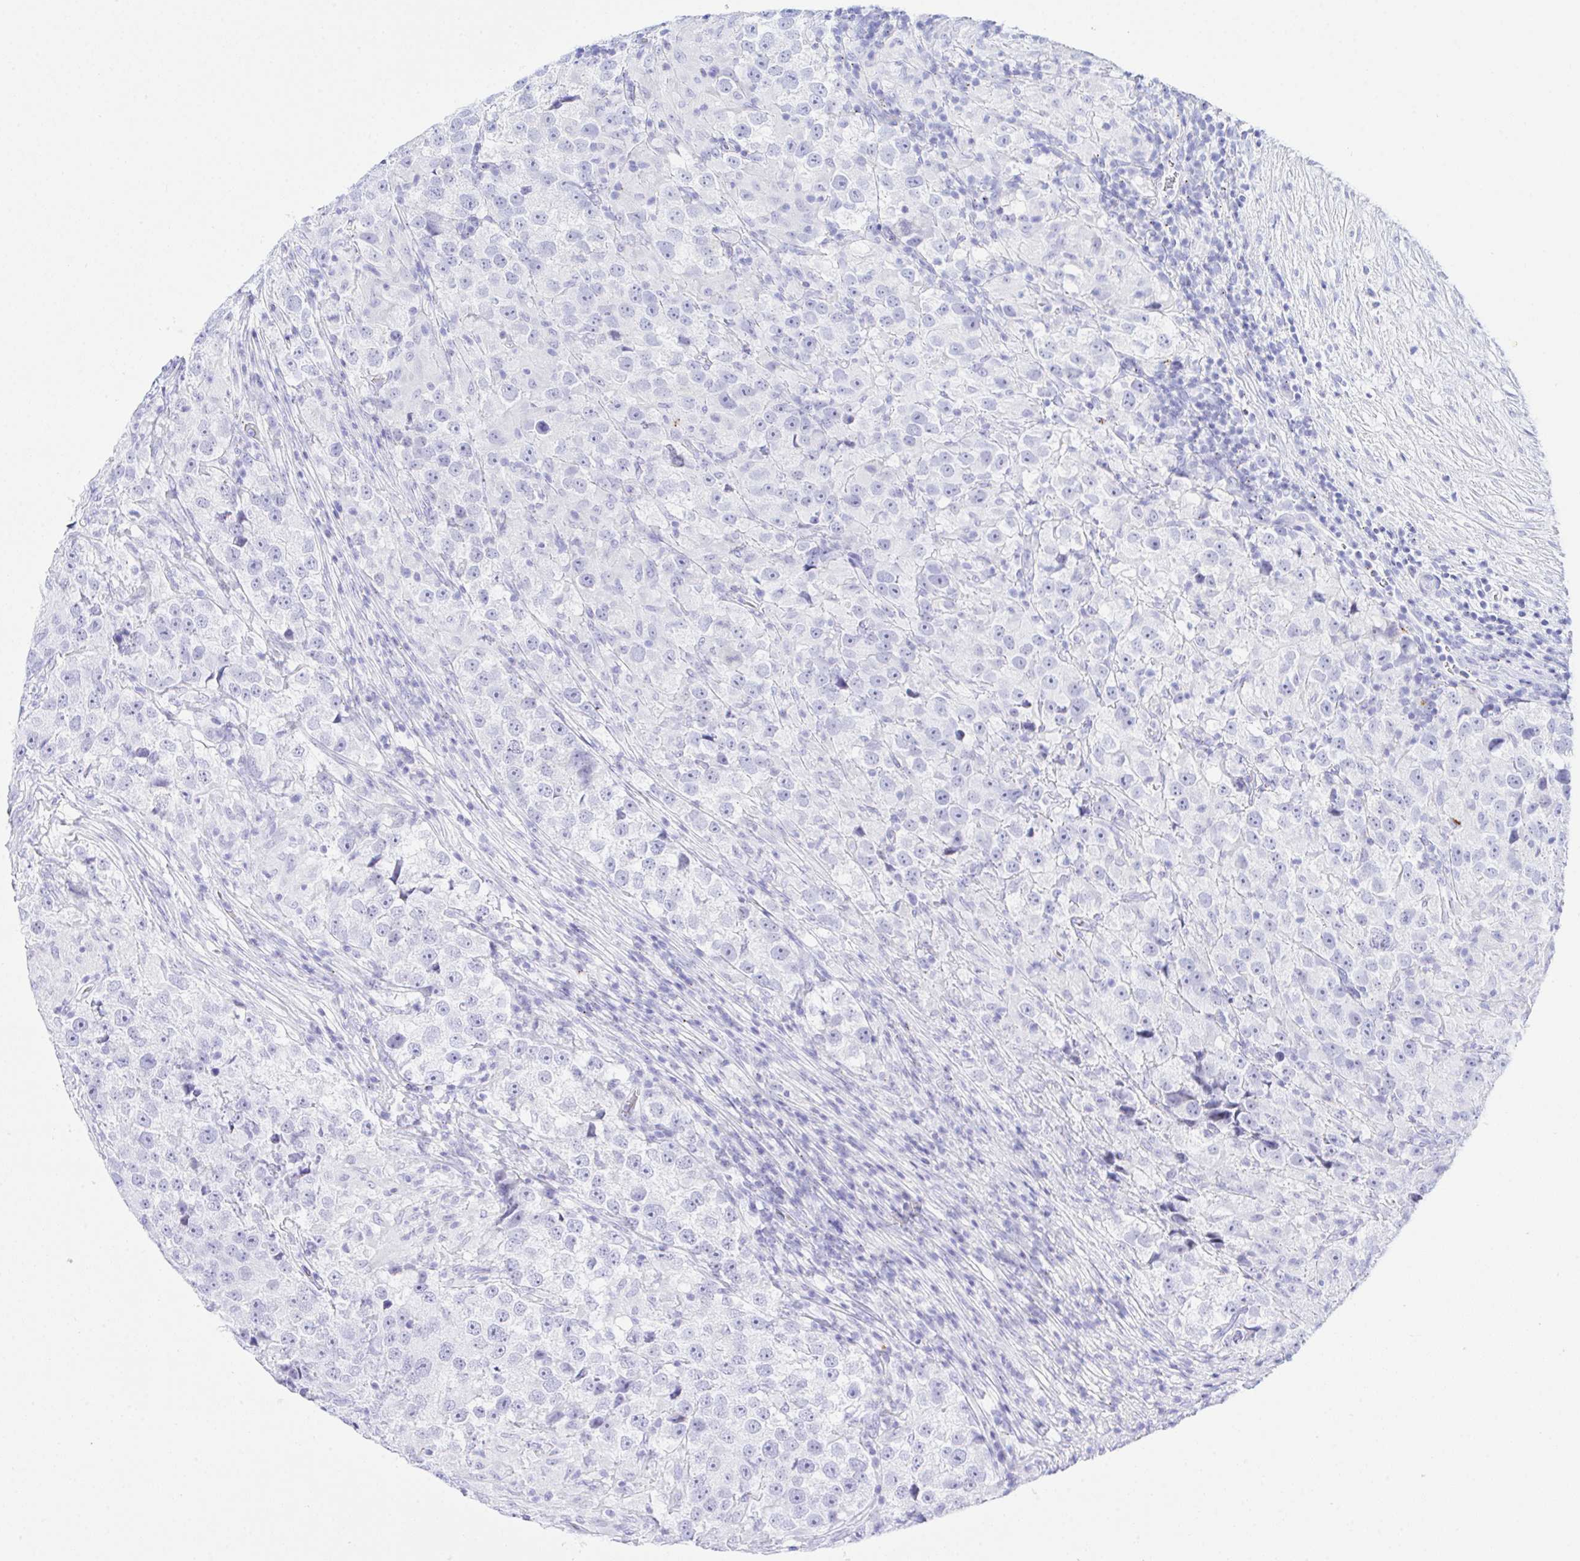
{"staining": {"intensity": "negative", "quantity": "none", "location": "none"}, "tissue": "testis cancer", "cell_type": "Tumor cells", "image_type": "cancer", "snomed": [{"axis": "morphology", "description": "Seminoma, NOS"}, {"axis": "topography", "description": "Testis"}], "caption": "Immunohistochemistry (IHC) image of human seminoma (testis) stained for a protein (brown), which exhibits no staining in tumor cells. (DAB (3,3'-diaminobenzidine) immunohistochemistry with hematoxylin counter stain).", "gene": "SELENOV", "patient": {"sex": "male", "age": 46}}